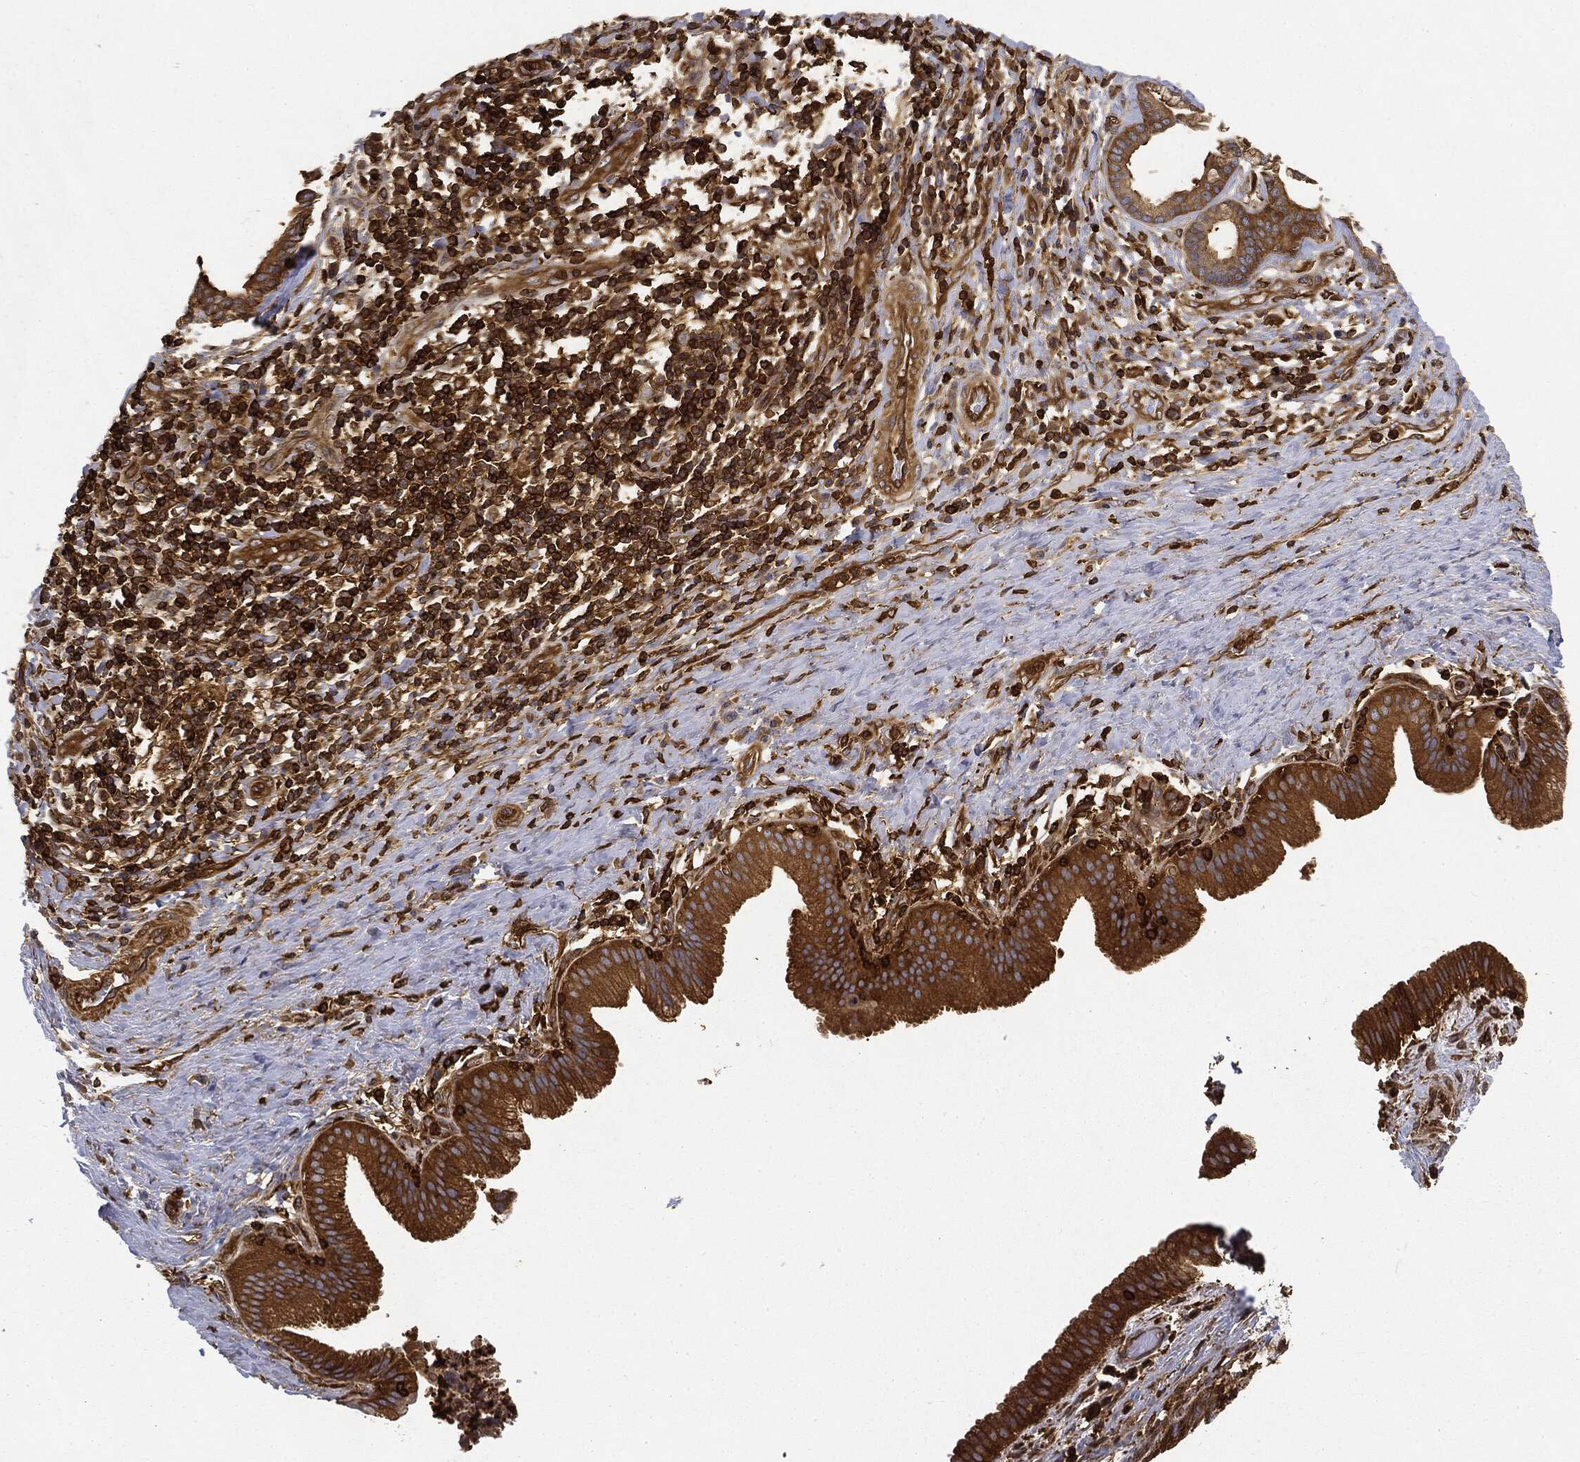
{"staining": {"intensity": "strong", "quantity": ">75%", "location": "cytoplasmic/membranous"}, "tissue": "liver cancer", "cell_type": "Tumor cells", "image_type": "cancer", "snomed": [{"axis": "morphology", "description": "Cholangiocarcinoma"}, {"axis": "topography", "description": "Liver"}], "caption": "High-power microscopy captured an immunohistochemistry (IHC) photomicrograph of liver cancer (cholangiocarcinoma), revealing strong cytoplasmic/membranous positivity in approximately >75% of tumor cells.", "gene": "WDR1", "patient": {"sex": "female", "age": 73}}